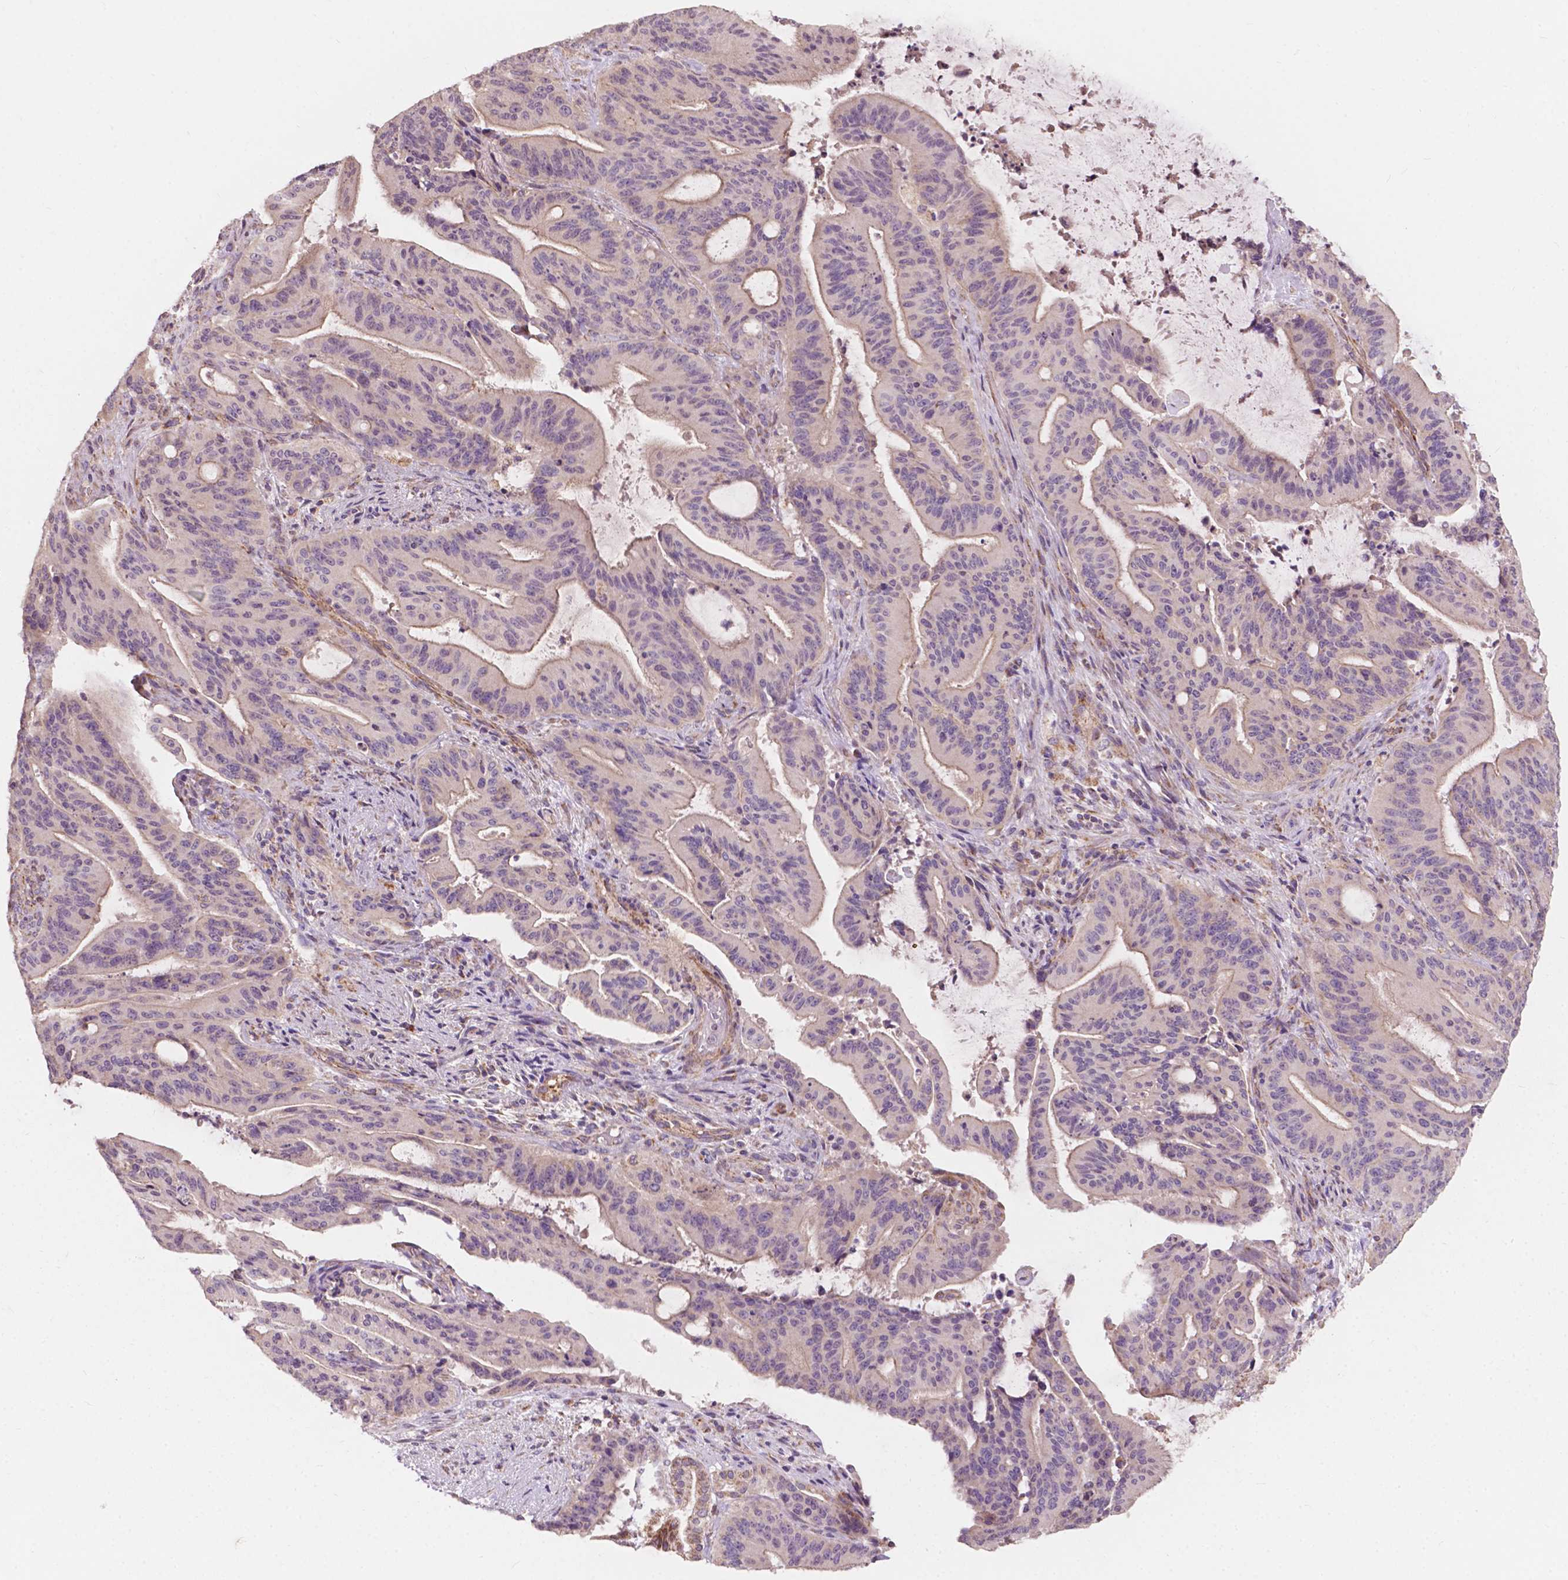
{"staining": {"intensity": "weak", "quantity": "25%-75%", "location": "cytoplasmic/membranous"}, "tissue": "liver cancer", "cell_type": "Tumor cells", "image_type": "cancer", "snomed": [{"axis": "morphology", "description": "Cholangiocarcinoma"}, {"axis": "topography", "description": "Liver"}], "caption": "A brown stain labels weak cytoplasmic/membranous expression of a protein in human cholangiocarcinoma (liver) tumor cells.", "gene": "NDUFA10", "patient": {"sex": "female", "age": 73}}